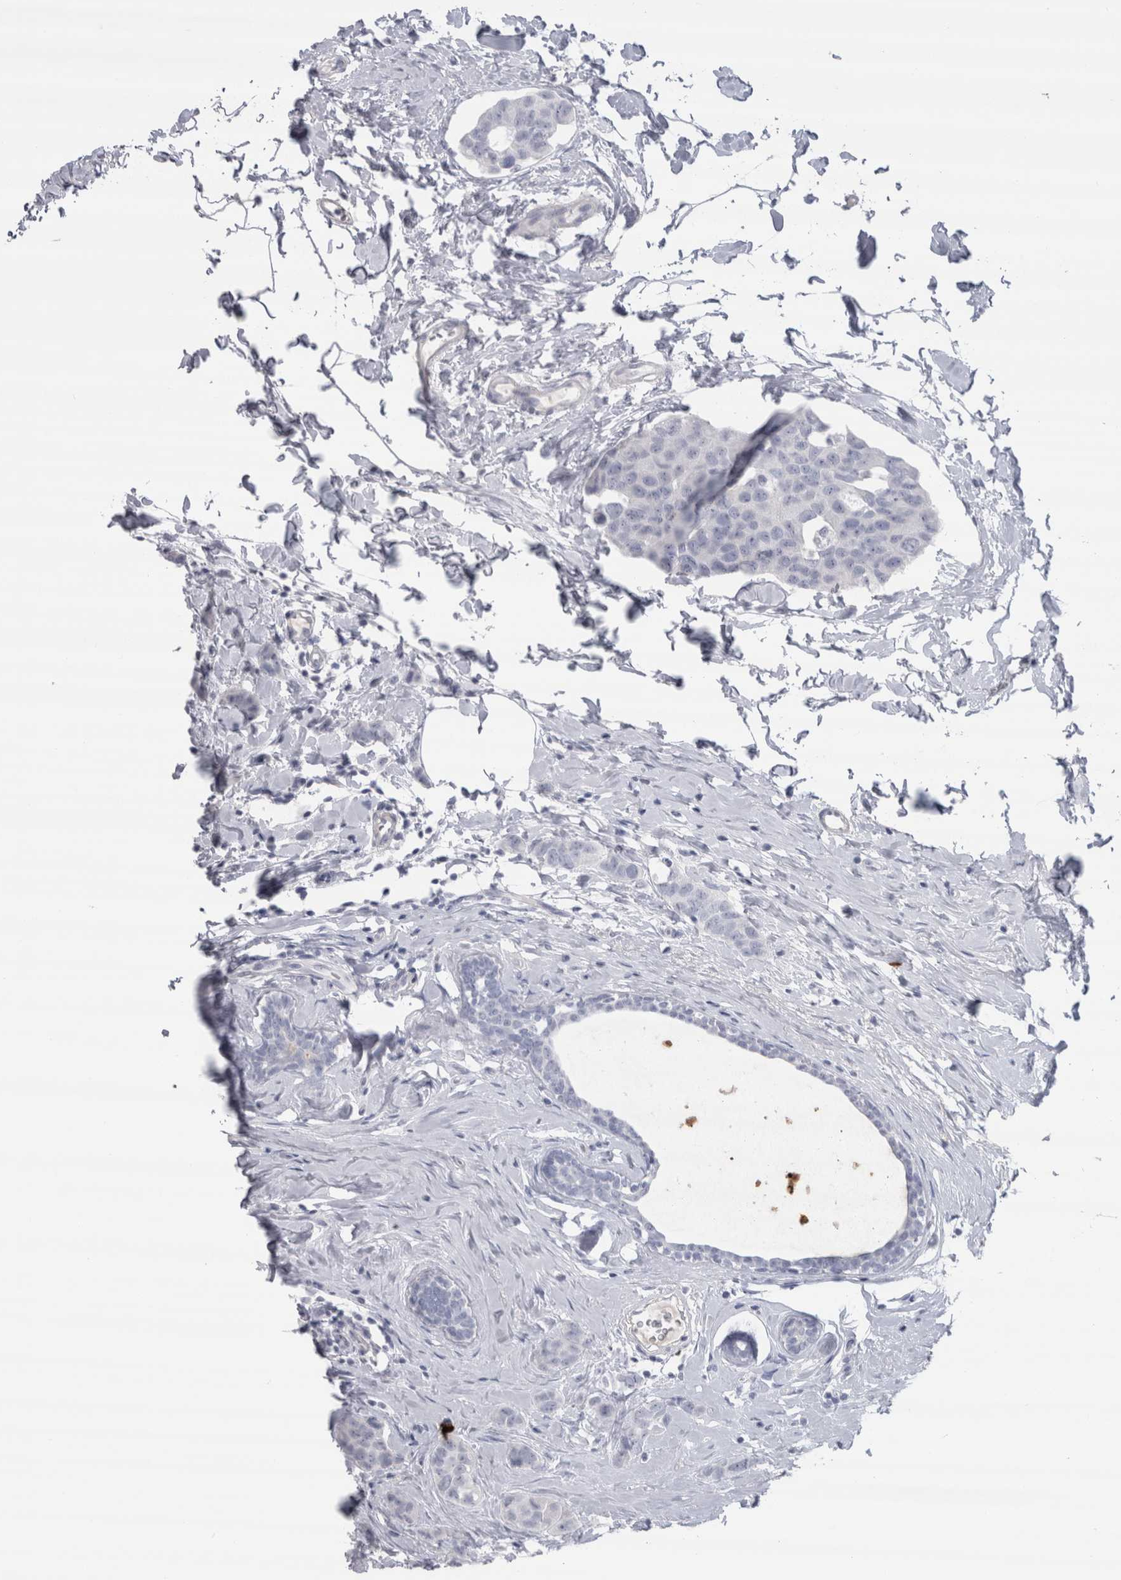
{"staining": {"intensity": "negative", "quantity": "none", "location": "none"}, "tissue": "breast cancer", "cell_type": "Tumor cells", "image_type": "cancer", "snomed": [{"axis": "morphology", "description": "Normal tissue, NOS"}, {"axis": "morphology", "description": "Duct carcinoma"}, {"axis": "topography", "description": "Breast"}], "caption": "This is a image of immunohistochemistry (IHC) staining of breast cancer (infiltrating ductal carcinoma), which shows no staining in tumor cells.", "gene": "CDH17", "patient": {"sex": "female", "age": 50}}